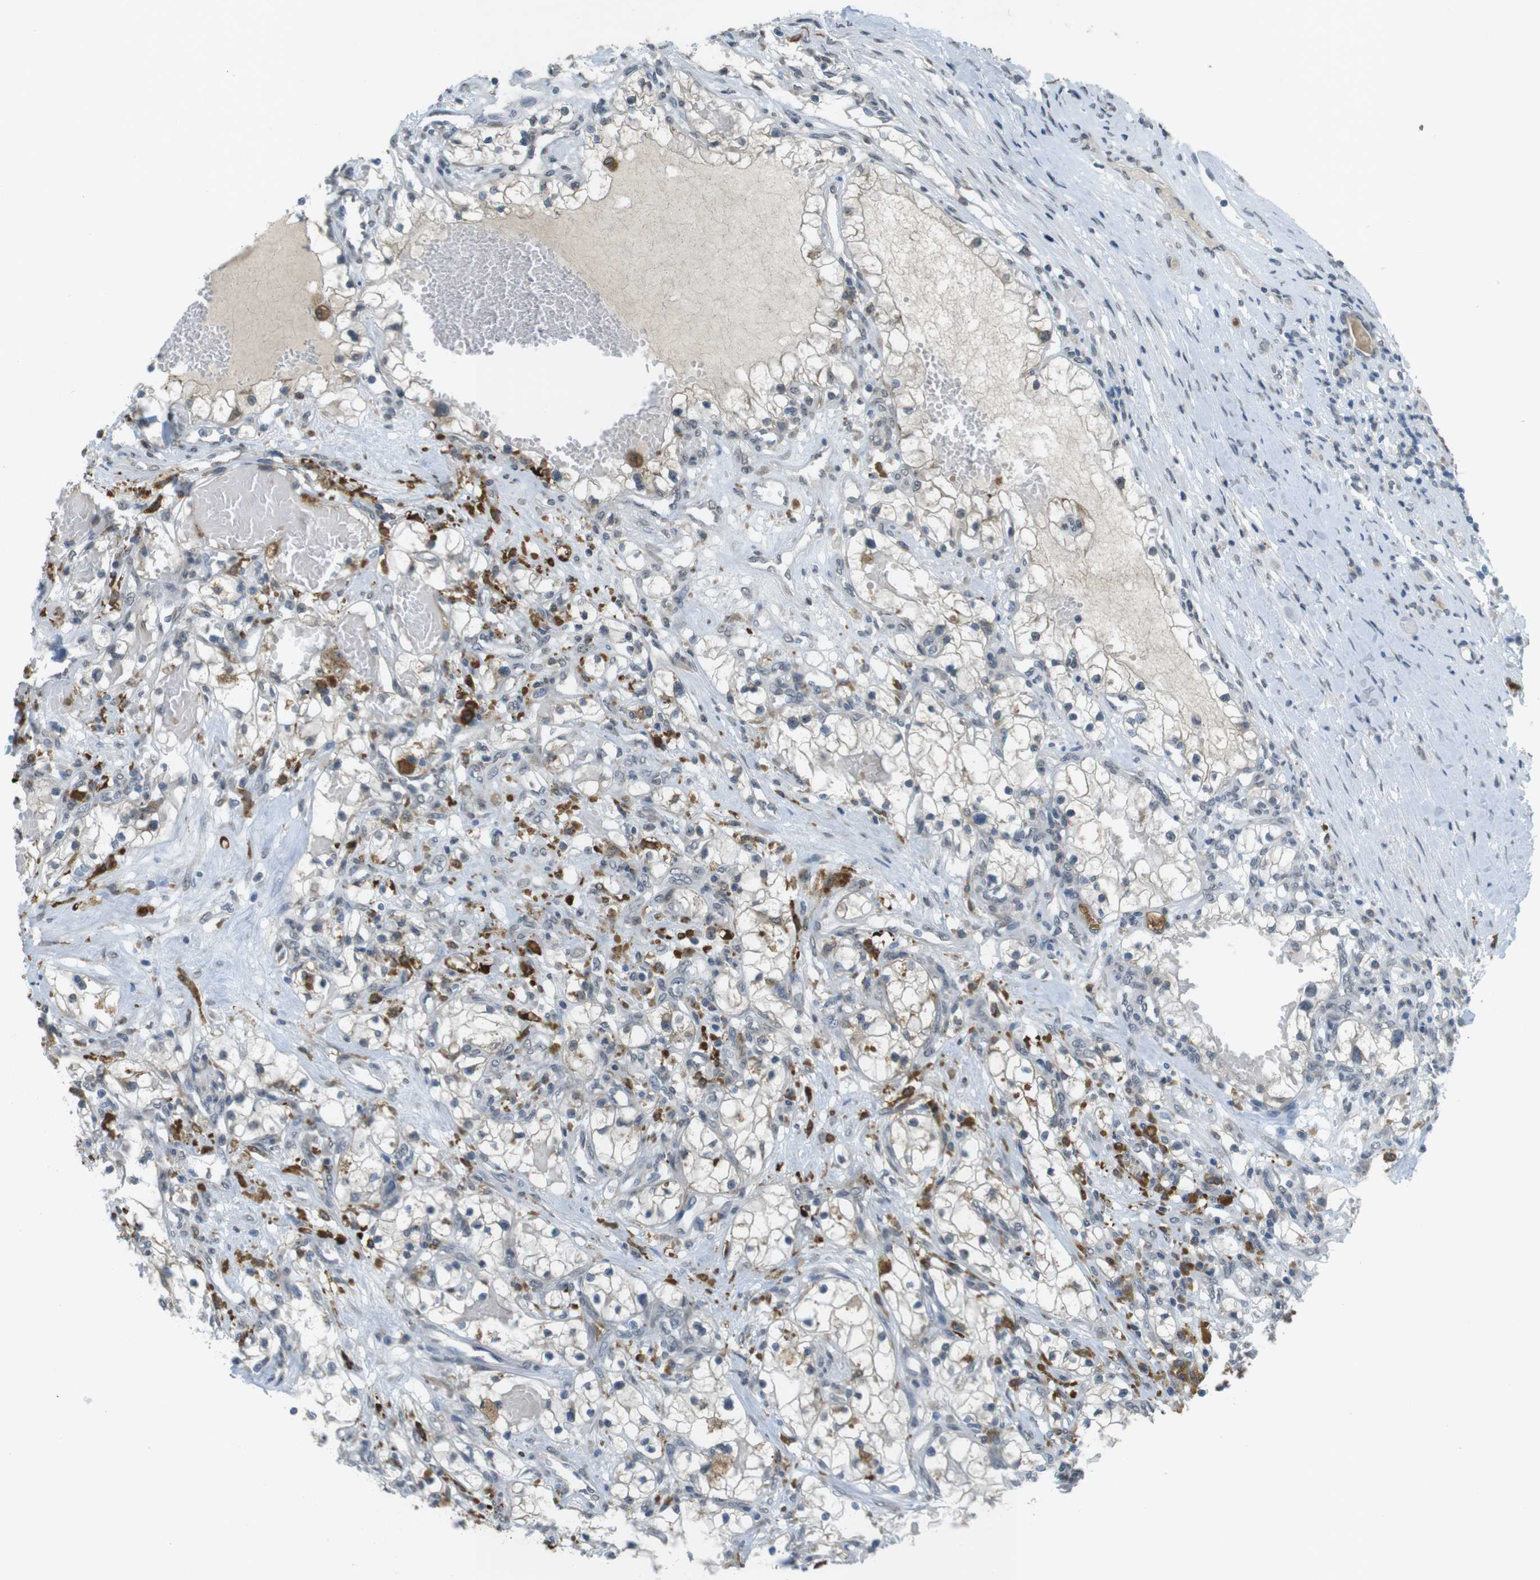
{"staining": {"intensity": "negative", "quantity": "none", "location": "none"}, "tissue": "renal cancer", "cell_type": "Tumor cells", "image_type": "cancer", "snomed": [{"axis": "morphology", "description": "Adenocarcinoma, NOS"}, {"axis": "topography", "description": "Kidney"}], "caption": "IHC histopathology image of adenocarcinoma (renal) stained for a protein (brown), which reveals no staining in tumor cells.", "gene": "FZD10", "patient": {"sex": "male", "age": 68}}